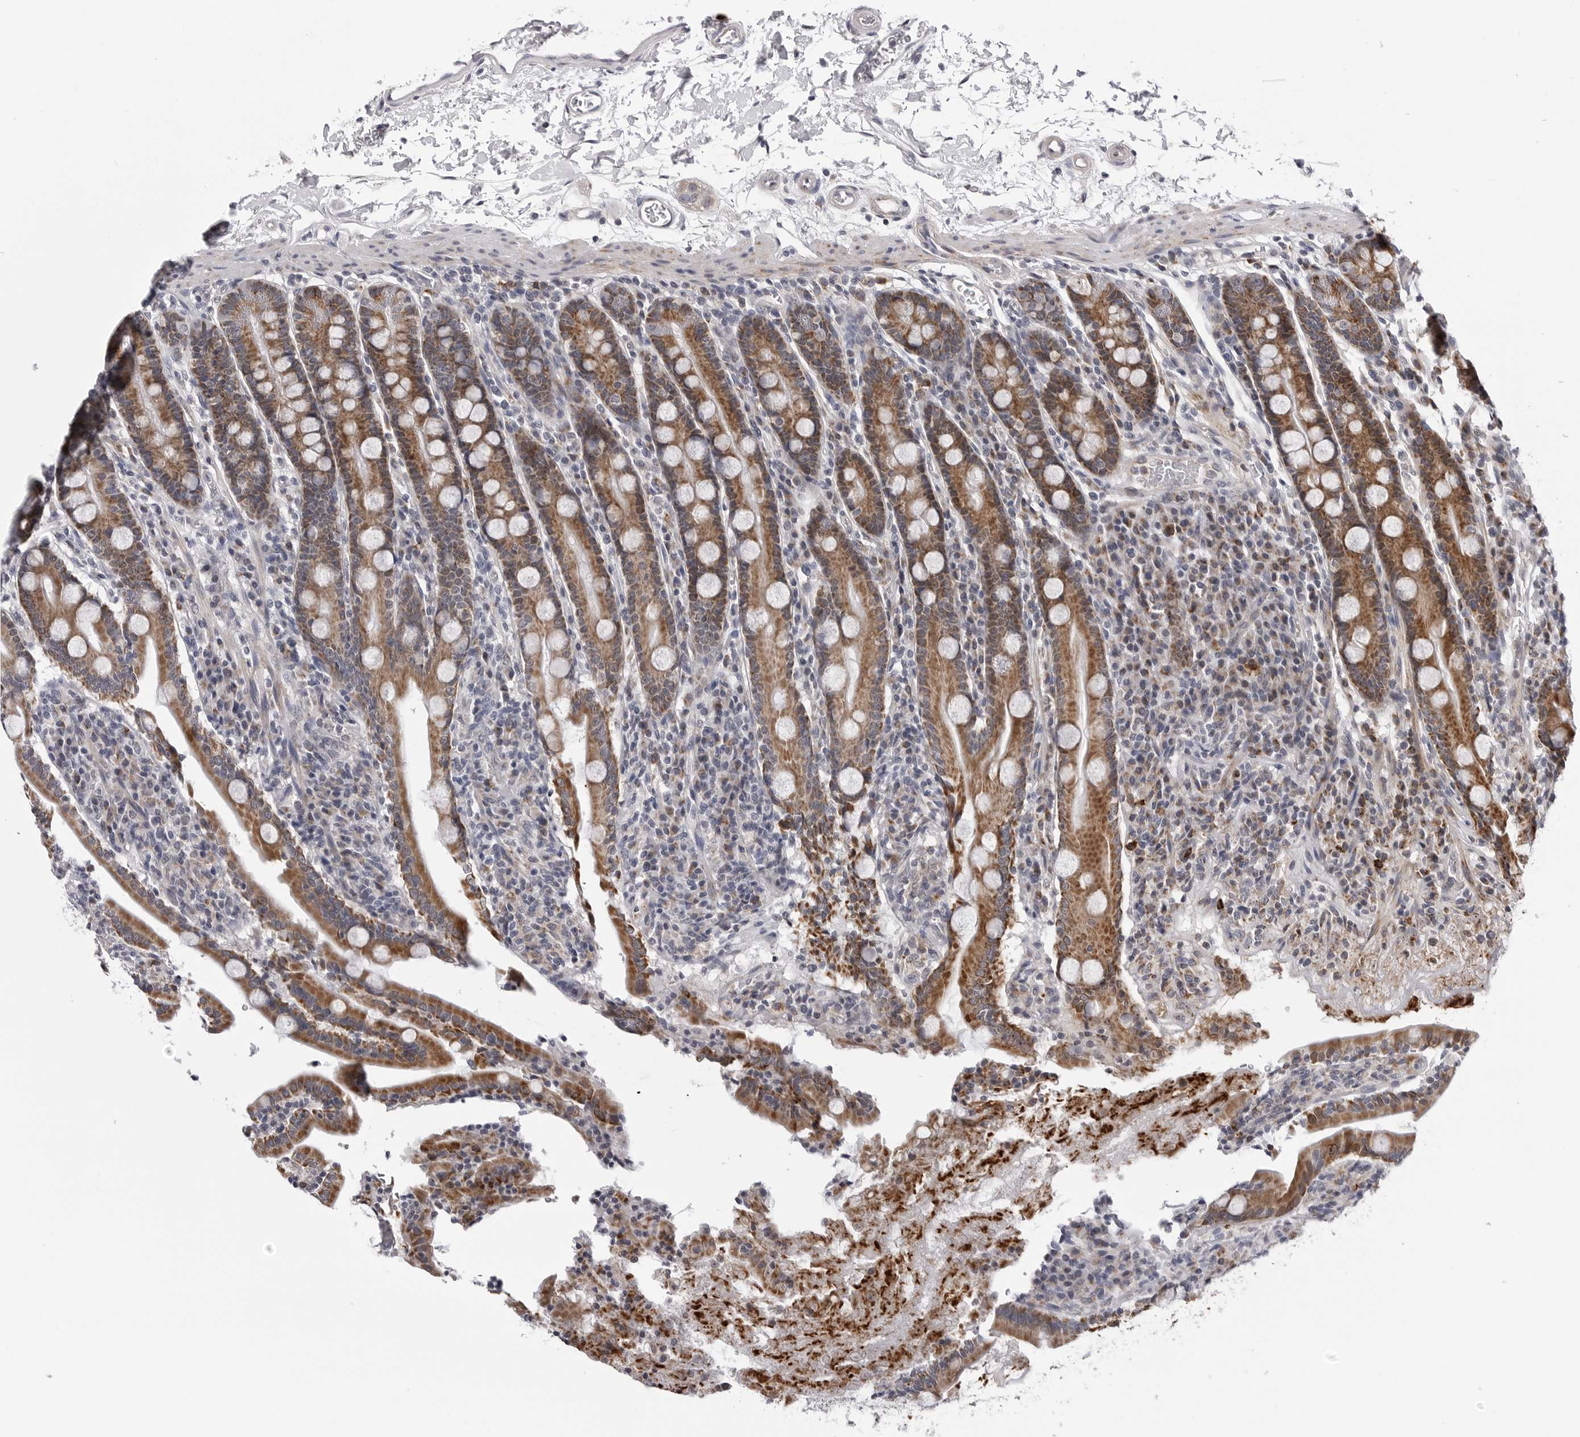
{"staining": {"intensity": "moderate", "quantity": ">75%", "location": "cytoplasmic/membranous"}, "tissue": "duodenum", "cell_type": "Glandular cells", "image_type": "normal", "snomed": [{"axis": "morphology", "description": "Normal tissue, NOS"}, {"axis": "topography", "description": "Duodenum"}], "caption": "A histopathology image showing moderate cytoplasmic/membranous staining in about >75% of glandular cells in normal duodenum, as visualized by brown immunohistochemical staining.", "gene": "CDK20", "patient": {"sex": "male", "age": 35}}